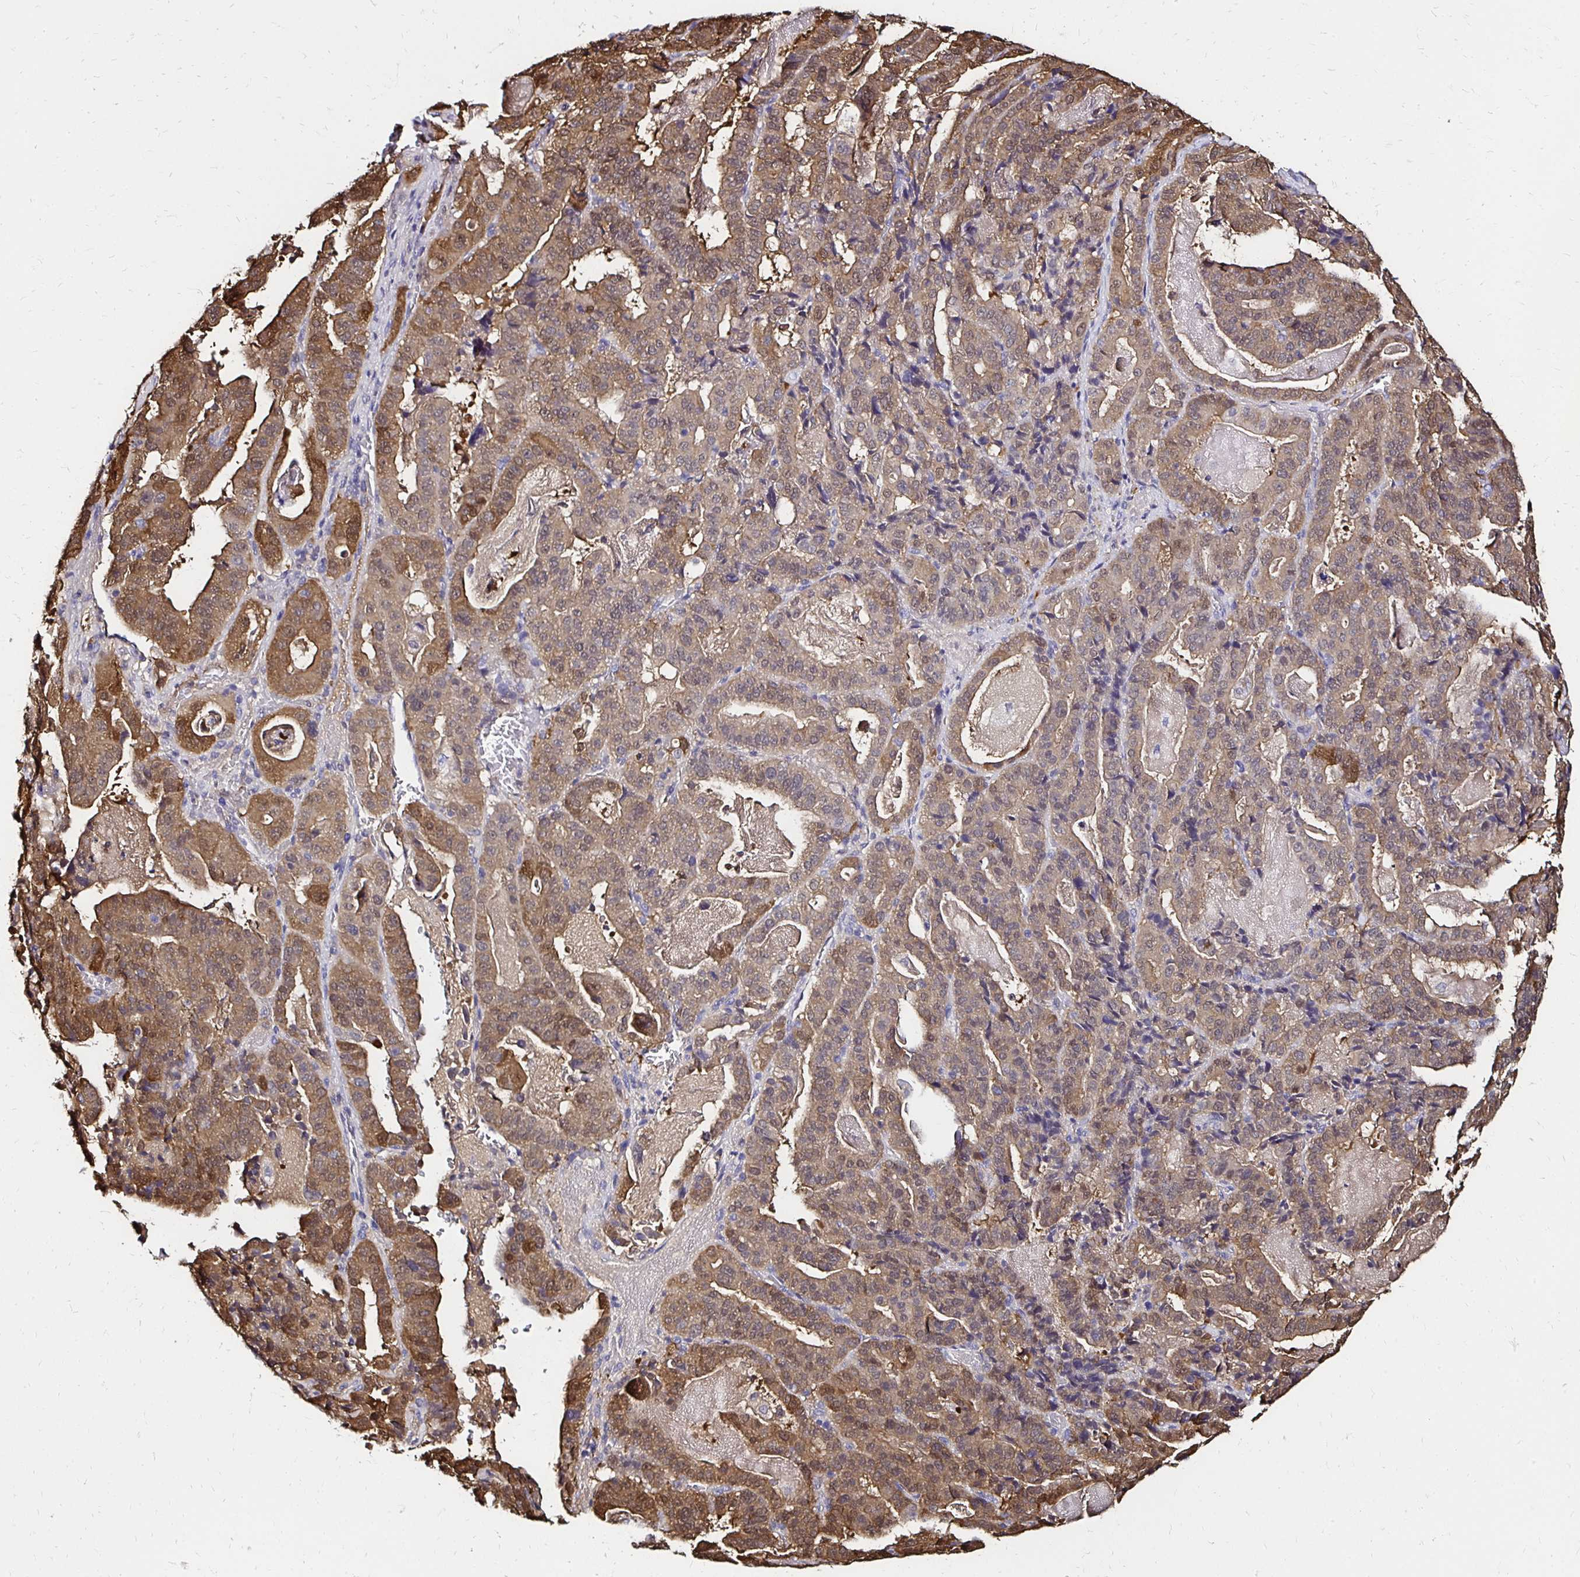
{"staining": {"intensity": "weak", "quantity": ">75%", "location": "cytoplasmic/membranous"}, "tissue": "stomach cancer", "cell_type": "Tumor cells", "image_type": "cancer", "snomed": [{"axis": "morphology", "description": "Adenocarcinoma, NOS"}, {"axis": "topography", "description": "Stomach"}], "caption": "Stomach cancer stained with a brown dye exhibits weak cytoplasmic/membranous positive staining in approximately >75% of tumor cells.", "gene": "TXN", "patient": {"sex": "male", "age": 48}}